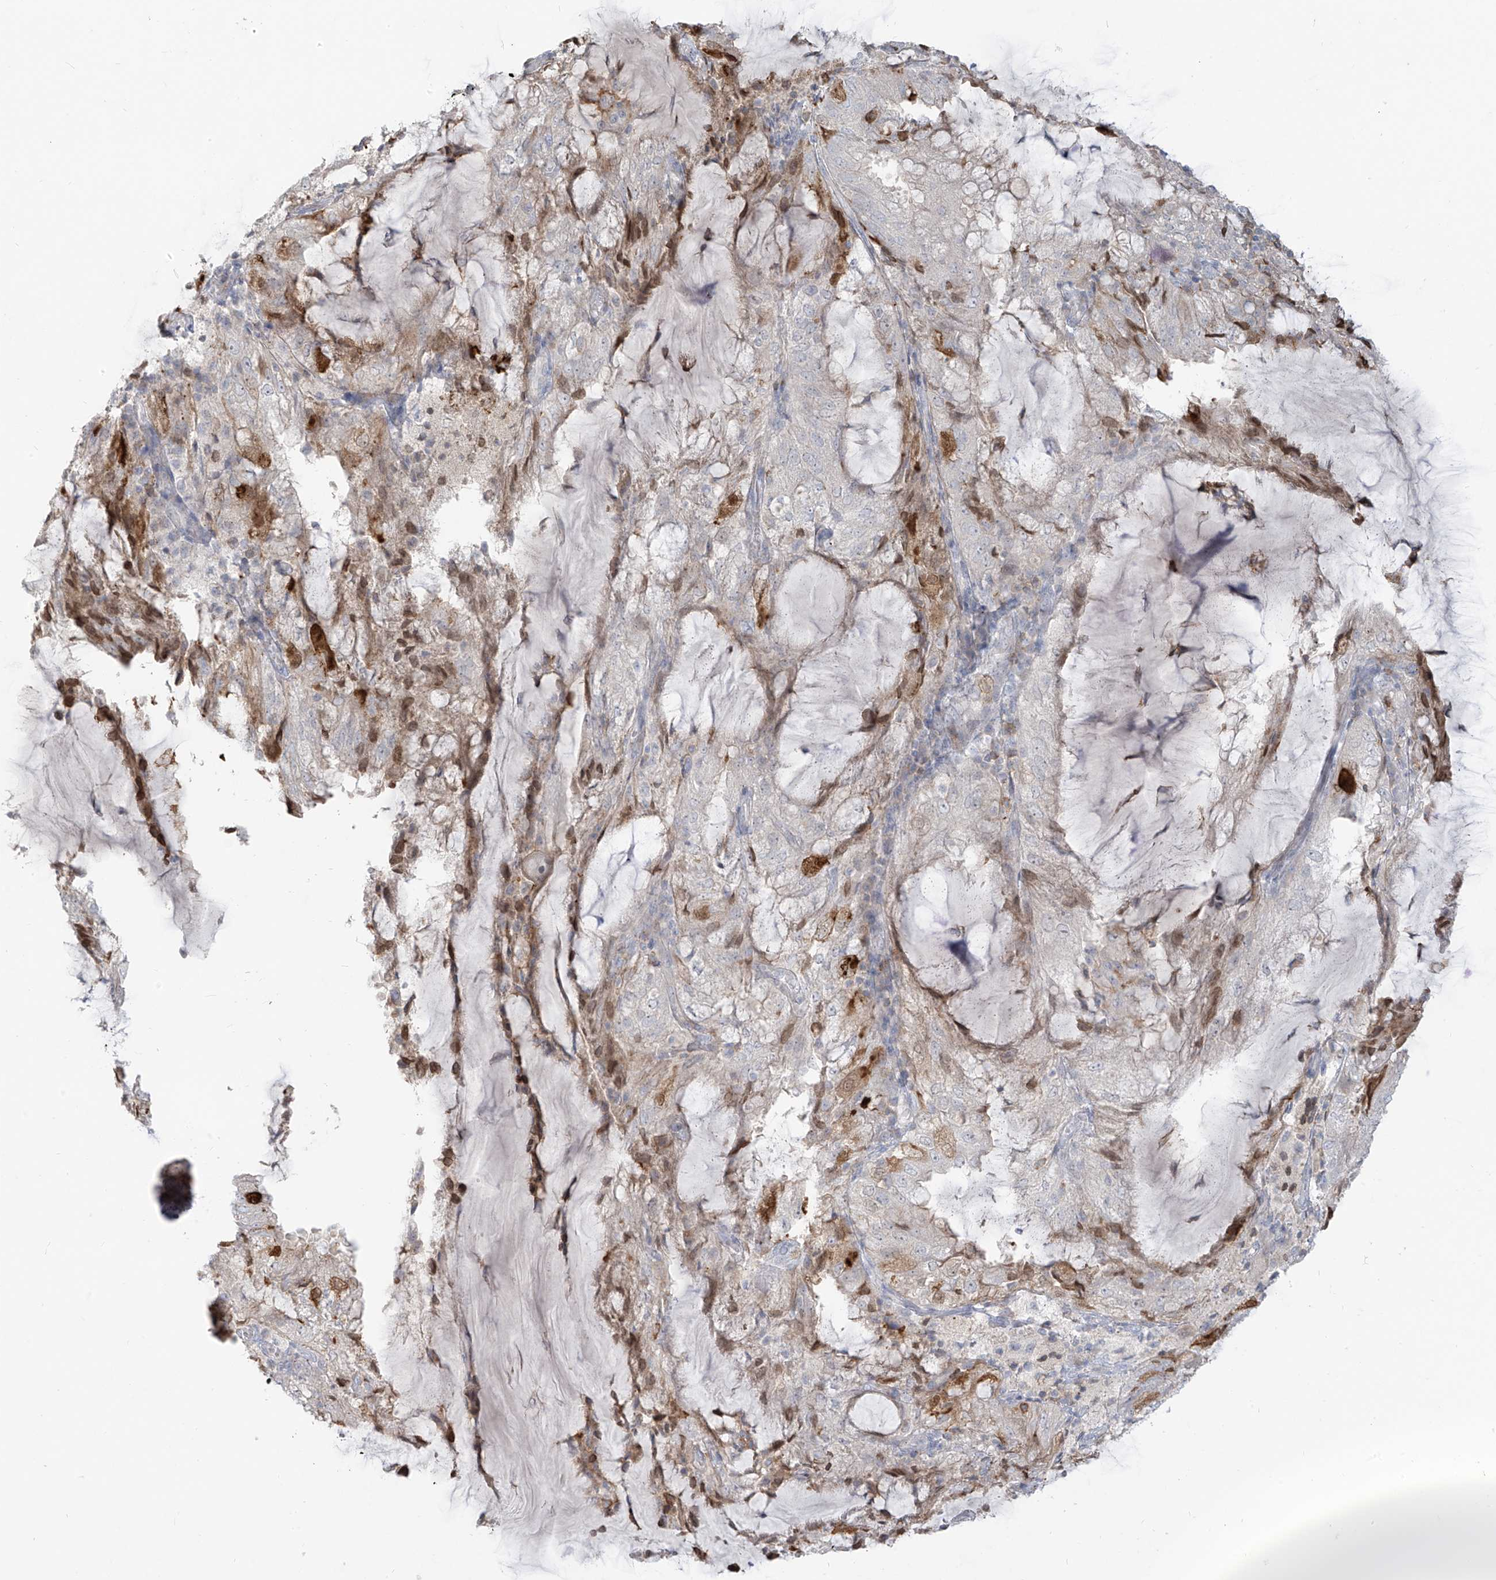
{"staining": {"intensity": "moderate", "quantity": "<25%", "location": "cytoplasmic/membranous"}, "tissue": "endometrial cancer", "cell_type": "Tumor cells", "image_type": "cancer", "snomed": [{"axis": "morphology", "description": "Adenocarcinoma, NOS"}, {"axis": "topography", "description": "Endometrium"}], "caption": "DAB immunohistochemical staining of endometrial cancer exhibits moderate cytoplasmic/membranous protein positivity in about <25% of tumor cells. The protein of interest is stained brown, and the nuclei are stained in blue (DAB IHC with brightfield microscopy, high magnification).", "gene": "NOTO", "patient": {"sex": "female", "age": 81}}